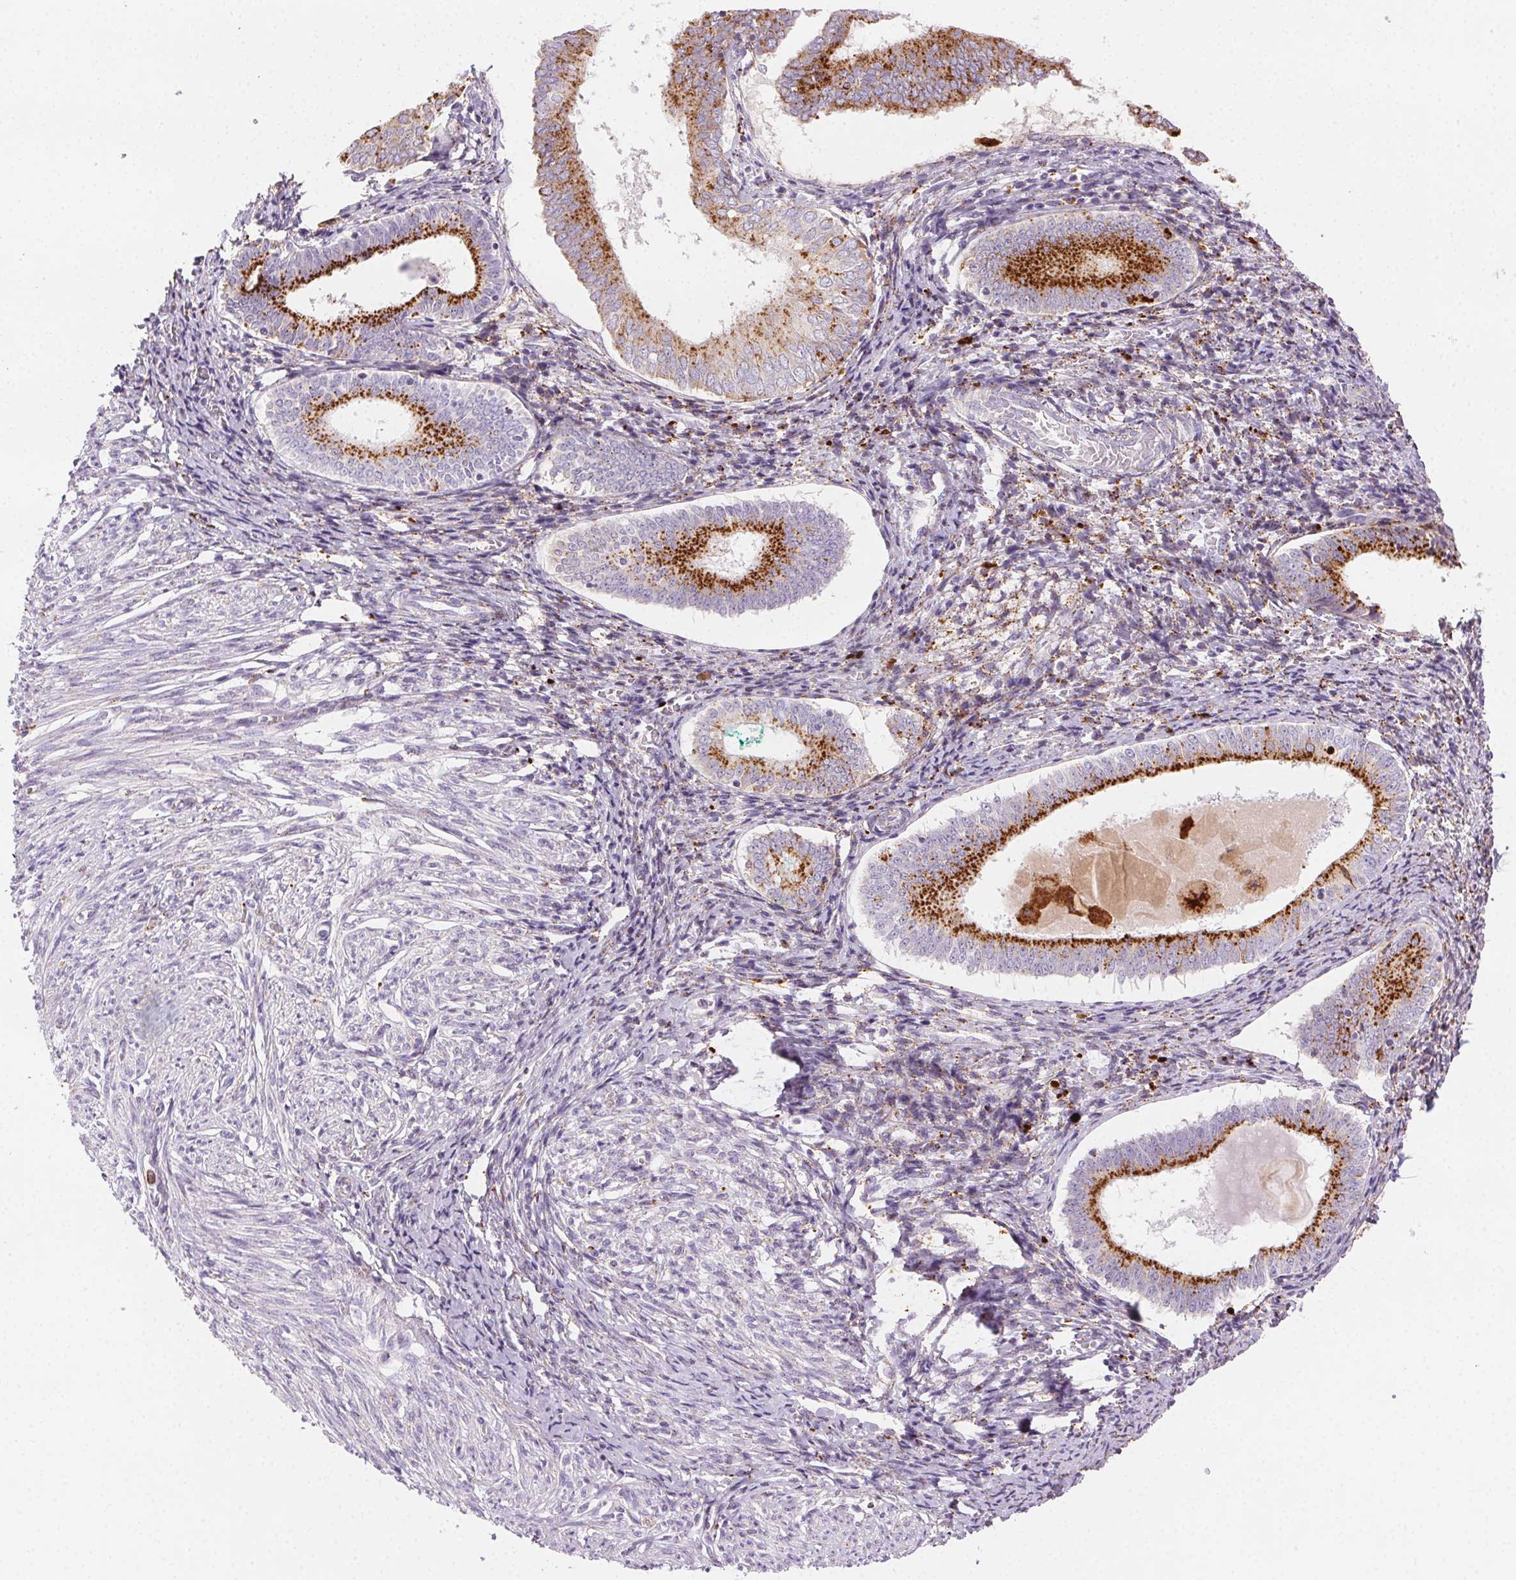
{"staining": {"intensity": "negative", "quantity": "none", "location": "none"}, "tissue": "endometrium", "cell_type": "Cells in endometrial stroma", "image_type": "normal", "snomed": [{"axis": "morphology", "description": "Normal tissue, NOS"}, {"axis": "topography", "description": "Endometrium"}], "caption": "Immunohistochemical staining of unremarkable human endometrium displays no significant positivity in cells in endometrial stroma. Brightfield microscopy of immunohistochemistry stained with DAB (3,3'-diaminobenzidine) (brown) and hematoxylin (blue), captured at high magnification.", "gene": "SCPEP1", "patient": {"sex": "female", "age": 50}}